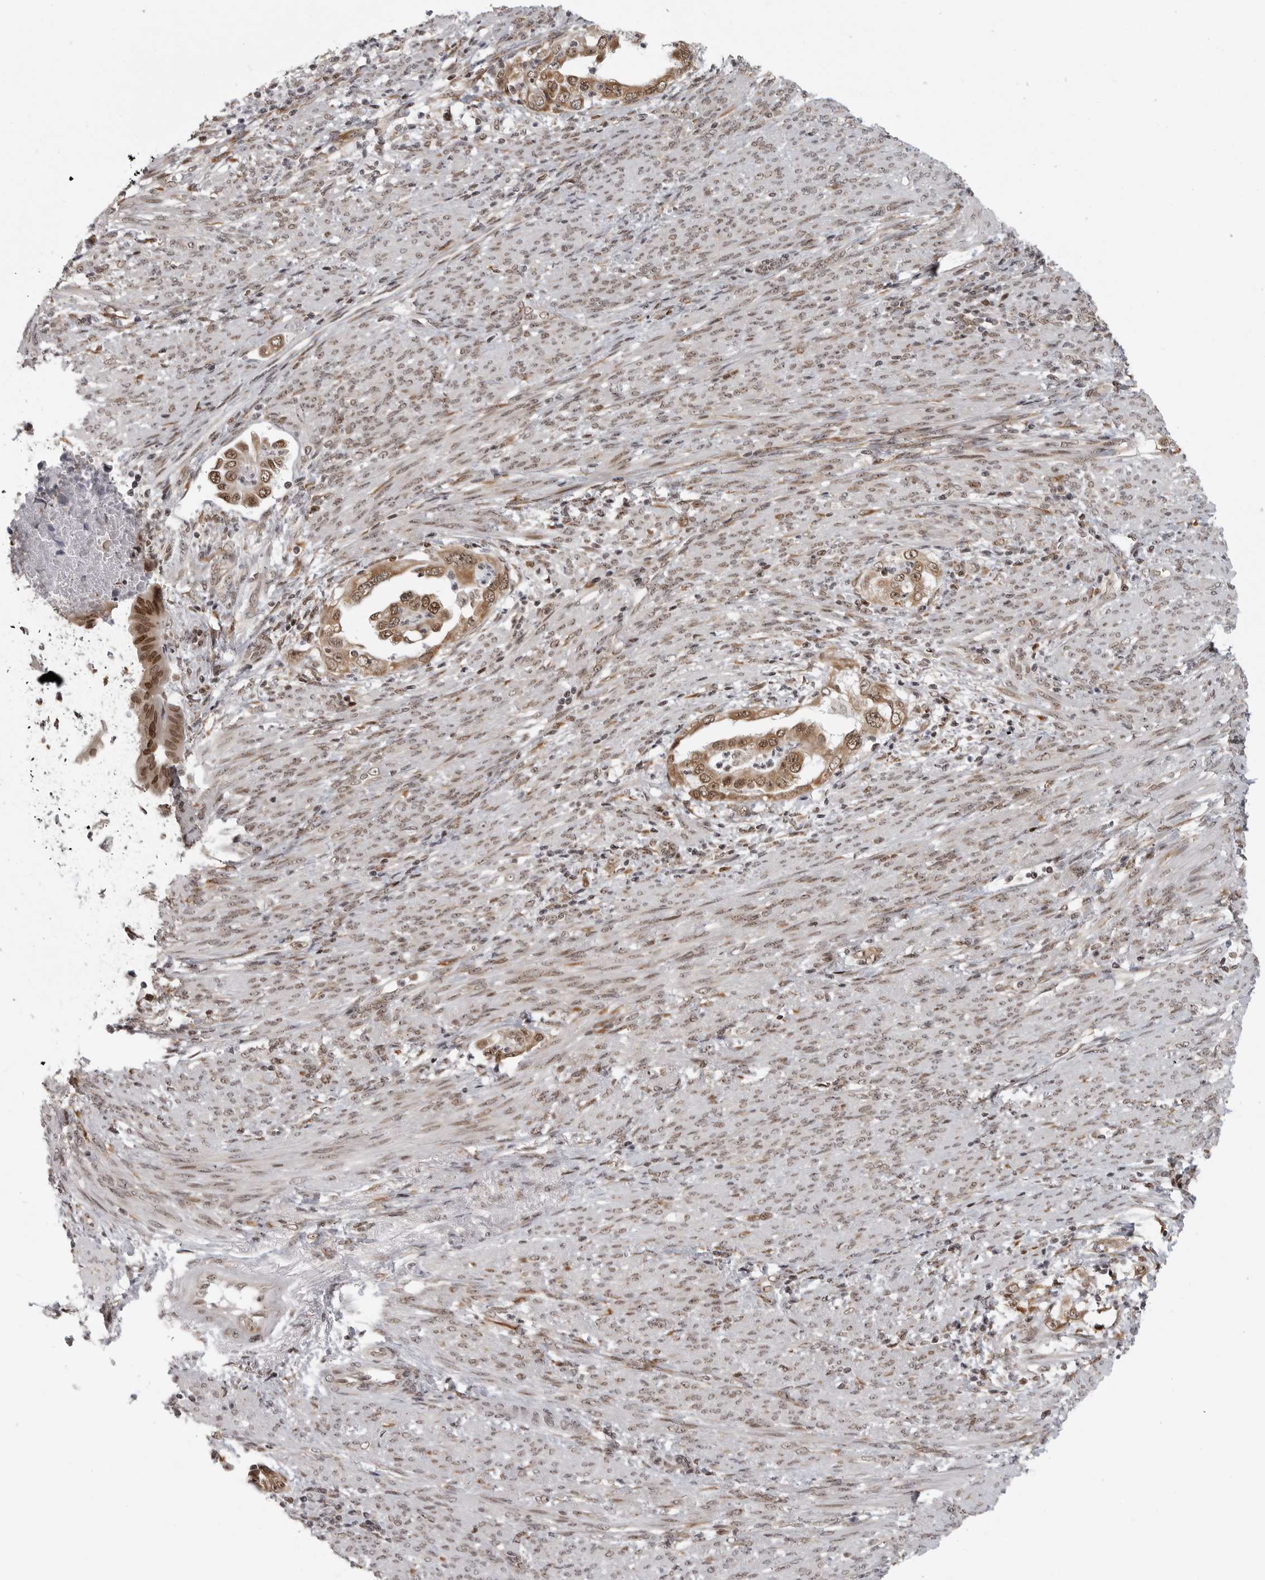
{"staining": {"intensity": "moderate", "quantity": ">75%", "location": "cytoplasmic/membranous,nuclear"}, "tissue": "endometrial cancer", "cell_type": "Tumor cells", "image_type": "cancer", "snomed": [{"axis": "morphology", "description": "Adenocarcinoma, NOS"}, {"axis": "topography", "description": "Endometrium"}], "caption": "Protein staining displays moderate cytoplasmic/membranous and nuclear expression in approximately >75% of tumor cells in adenocarcinoma (endometrial).", "gene": "PRDM10", "patient": {"sex": "female", "age": 85}}